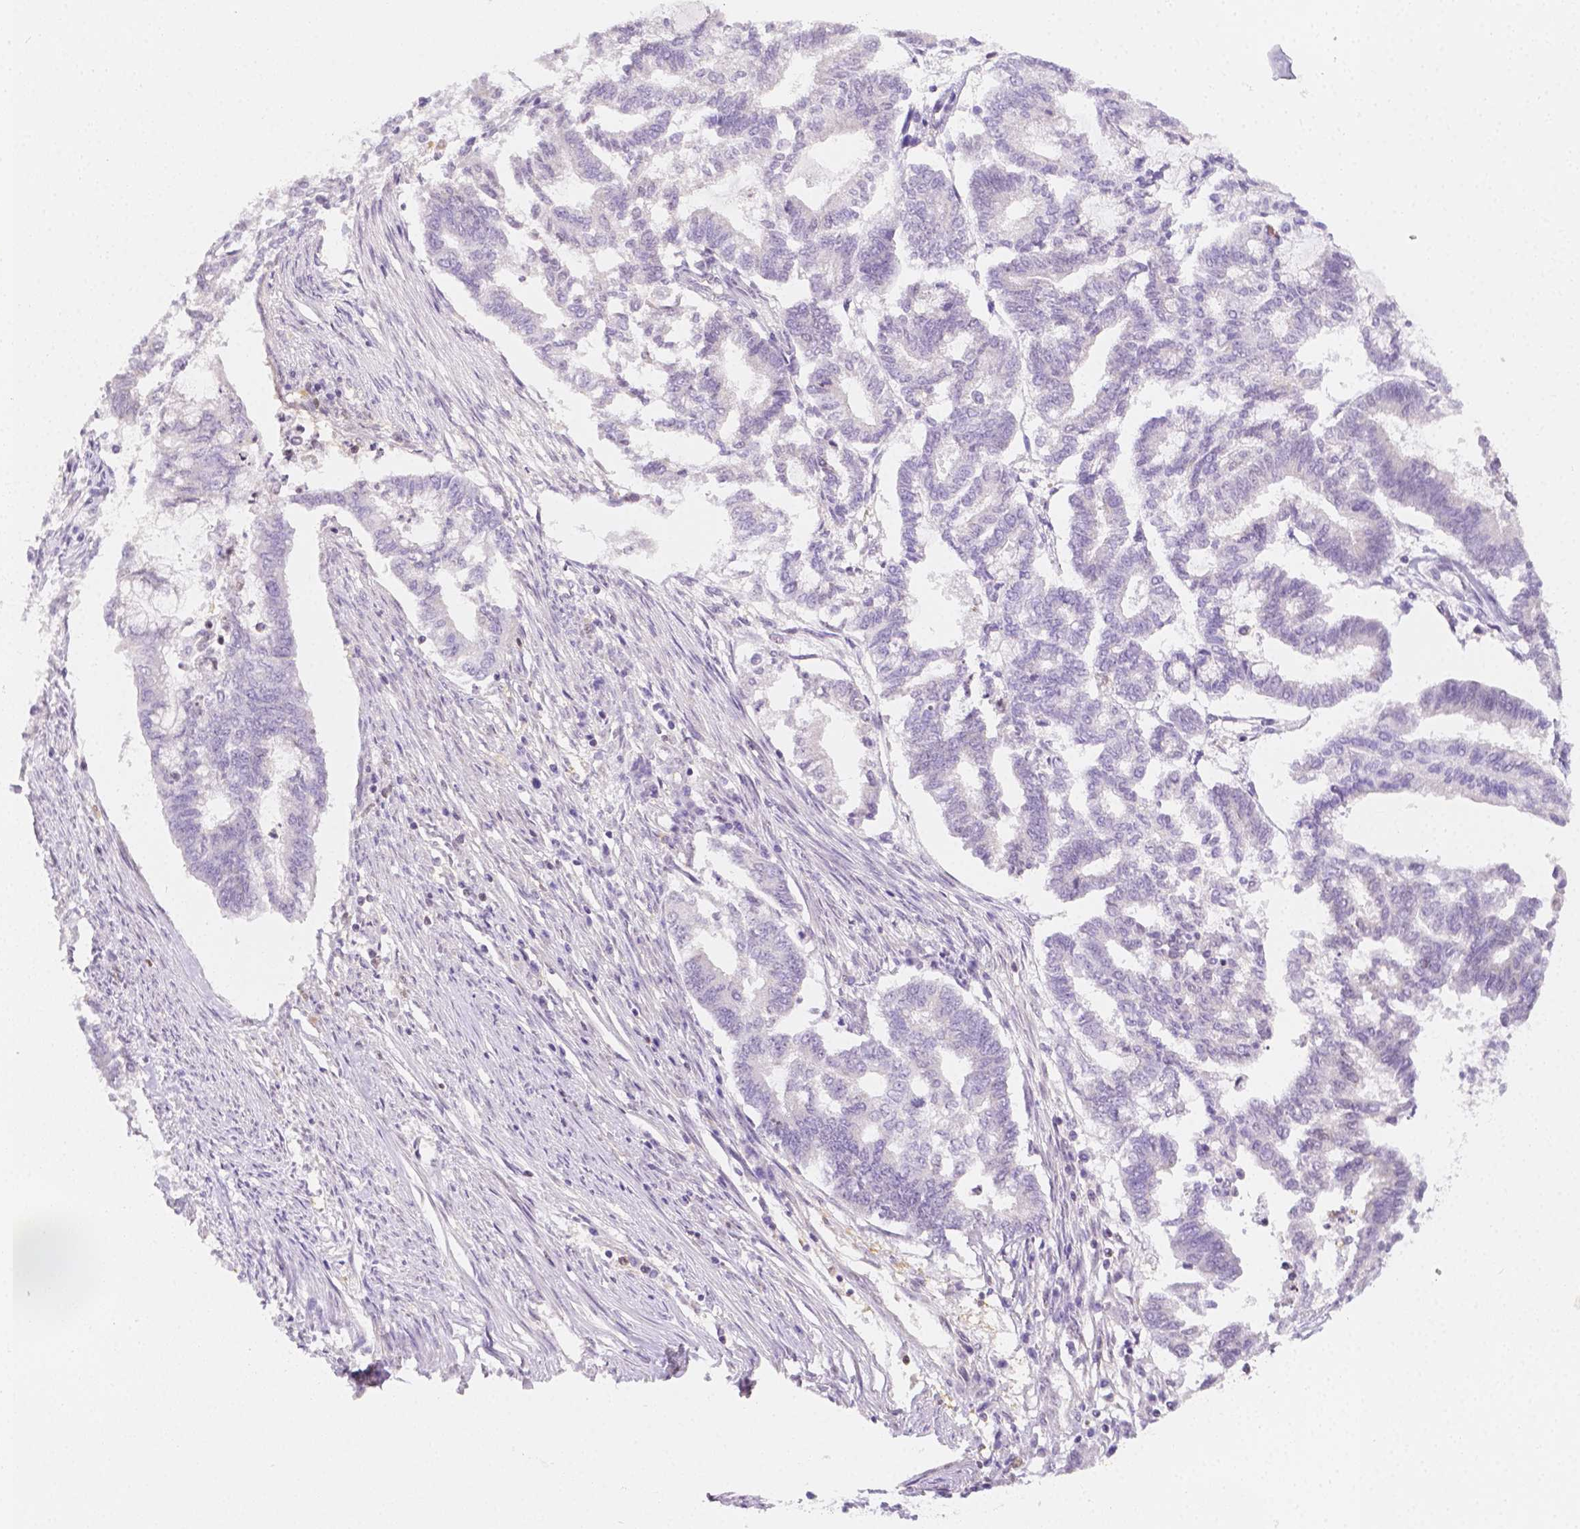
{"staining": {"intensity": "negative", "quantity": "none", "location": "none"}, "tissue": "endometrial cancer", "cell_type": "Tumor cells", "image_type": "cancer", "snomed": [{"axis": "morphology", "description": "Adenocarcinoma, NOS"}, {"axis": "topography", "description": "Endometrium"}], "caption": "This image is of endometrial adenocarcinoma stained with immunohistochemistry (IHC) to label a protein in brown with the nuclei are counter-stained blue. There is no staining in tumor cells. (DAB immunohistochemistry with hematoxylin counter stain).", "gene": "SGTB", "patient": {"sex": "female", "age": 79}}